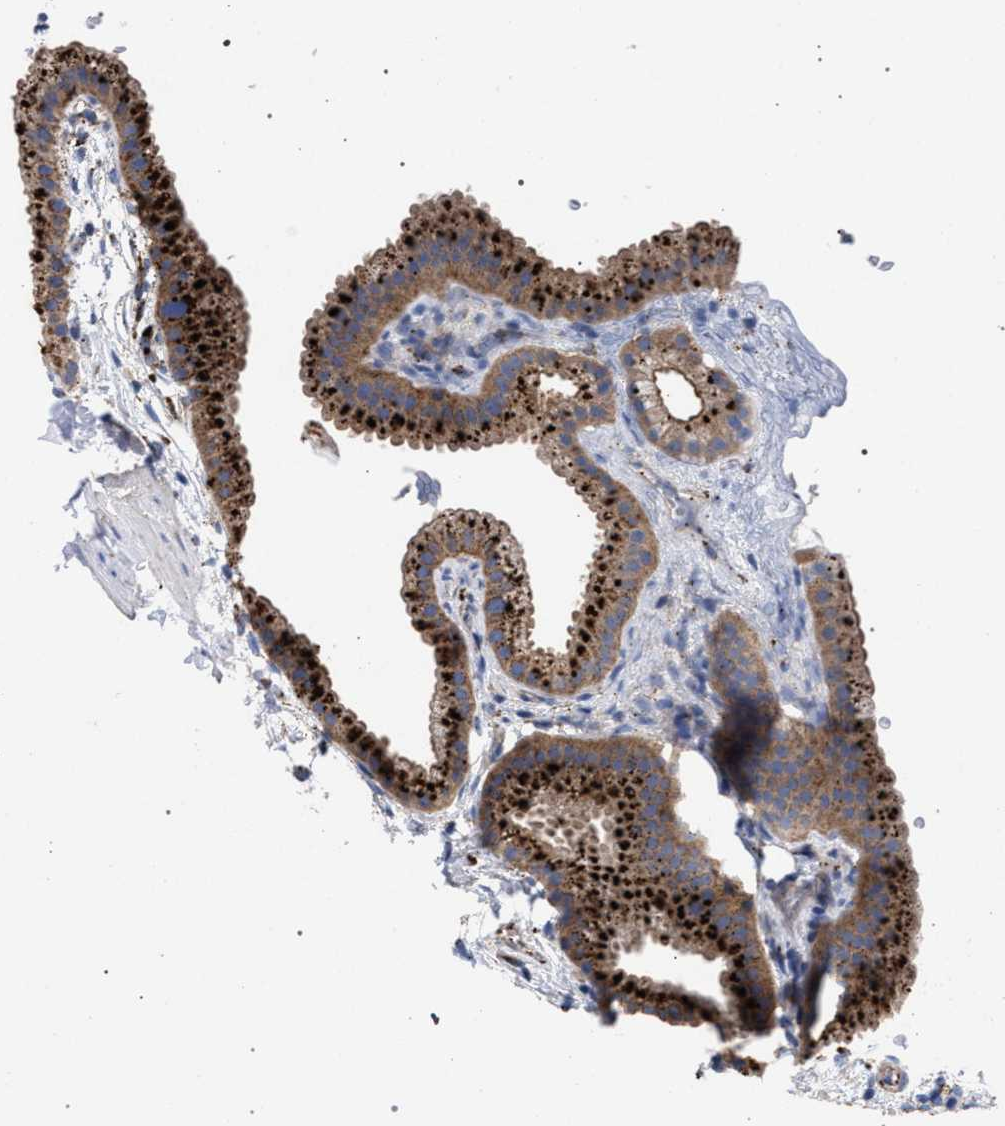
{"staining": {"intensity": "strong", "quantity": ">75%", "location": "cytoplasmic/membranous"}, "tissue": "gallbladder", "cell_type": "Glandular cells", "image_type": "normal", "snomed": [{"axis": "morphology", "description": "Normal tissue, NOS"}, {"axis": "topography", "description": "Gallbladder"}], "caption": "This histopathology image demonstrates benign gallbladder stained with immunohistochemistry (IHC) to label a protein in brown. The cytoplasmic/membranous of glandular cells show strong positivity for the protein. Nuclei are counter-stained blue.", "gene": "PPT1", "patient": {"sex": "female", "age": 64}}